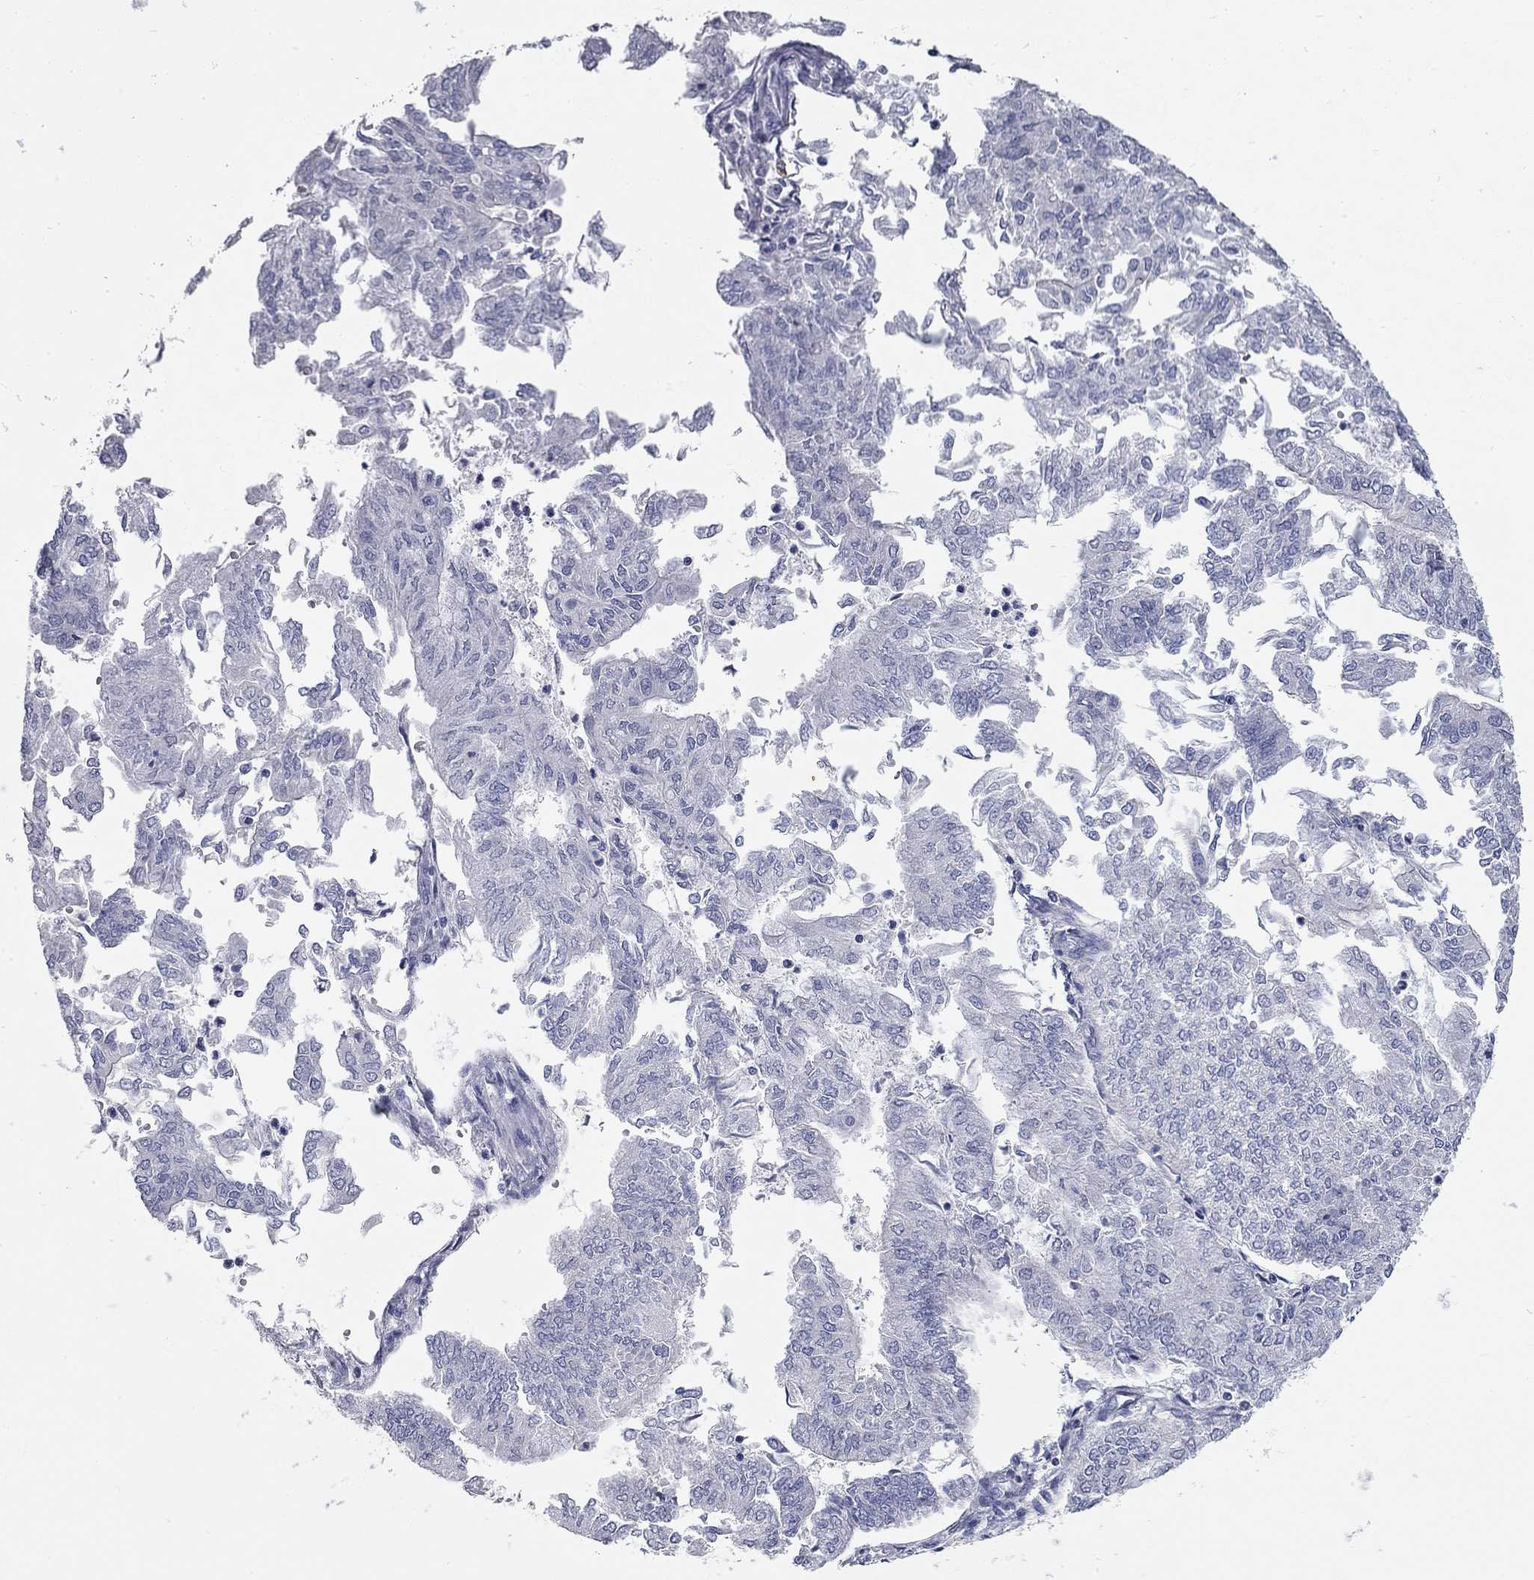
{"staining": {"intensity": "negative", "quantity": "none", "location": "none"}, "tissue": "endometrial cancer", "cell_type": "Tumor cells", "image_type": "cancer", "snomed": [{"axis": "morphology", "description": "Adenocarcinoma, NOS"}, {"axis": "topography", "description": "Endometrium"}], "caption": "Human endometrial cancer (adenocarcinoma) stained for a protein using immunohistochemistry reveals no staining in tumor cells.", "gene": "CFAP161", "patient": {"sex": "female", "age": 59}}